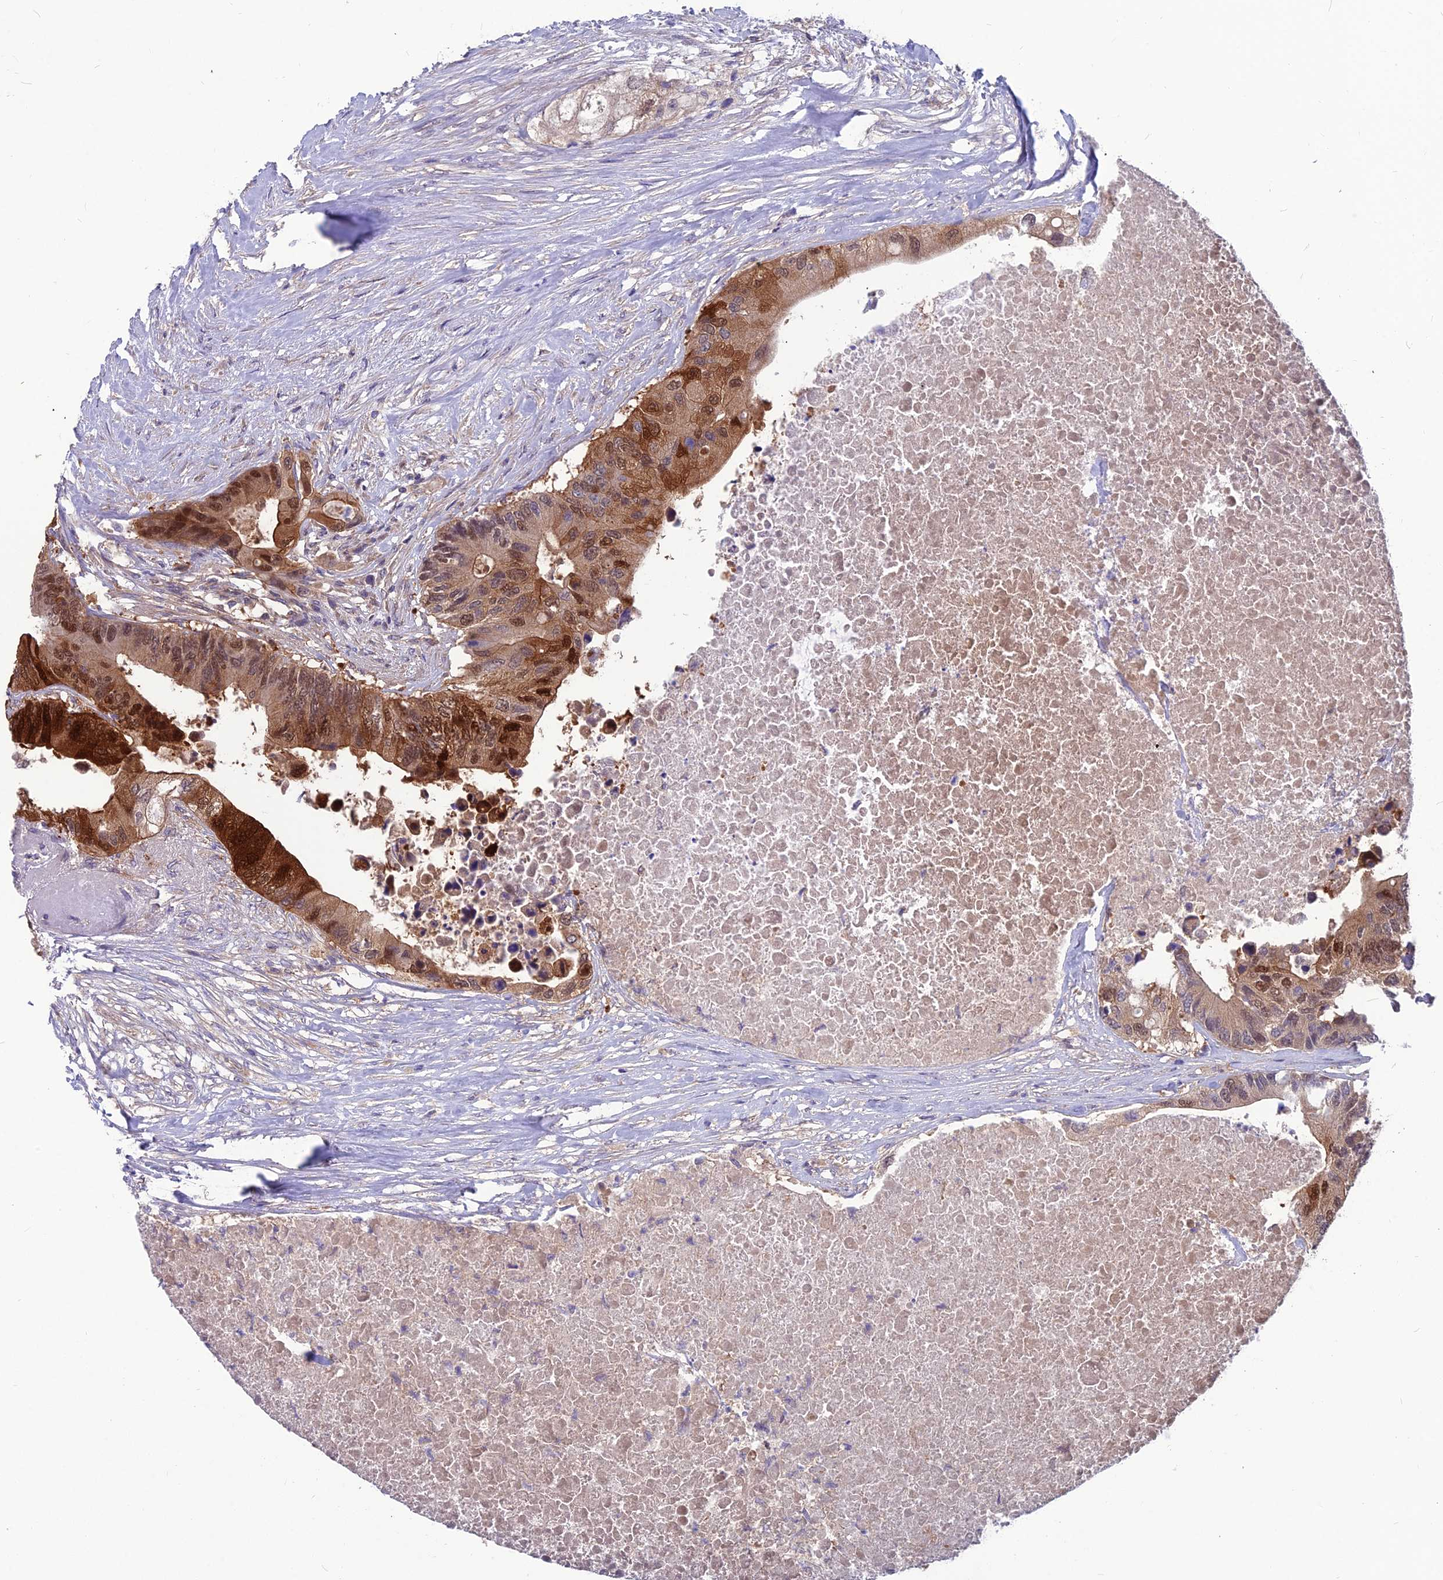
{"staining": {"intensity": "strong", "quantity": "25%-75%", "location": "cytoplasmic/membranous,nuclear"}, "tissue": "colorectal cancer", "cell_type": "Tumor cells", "image_type": "cancer", "snomed": [{"axis": "morphology", "description": "Adenocarcinoma, NOS"}, {"axis": "topography", "description": "Colon"}], "caption": "Colorectal adenocarcinoma stained with immunohistochemistry displays strong cytoplasmic/membranous and nuclear positivity in approximately 25%-75% of tumor cells.", "gene": "MVD", "patient": {"sex": "male", "age": 71}}